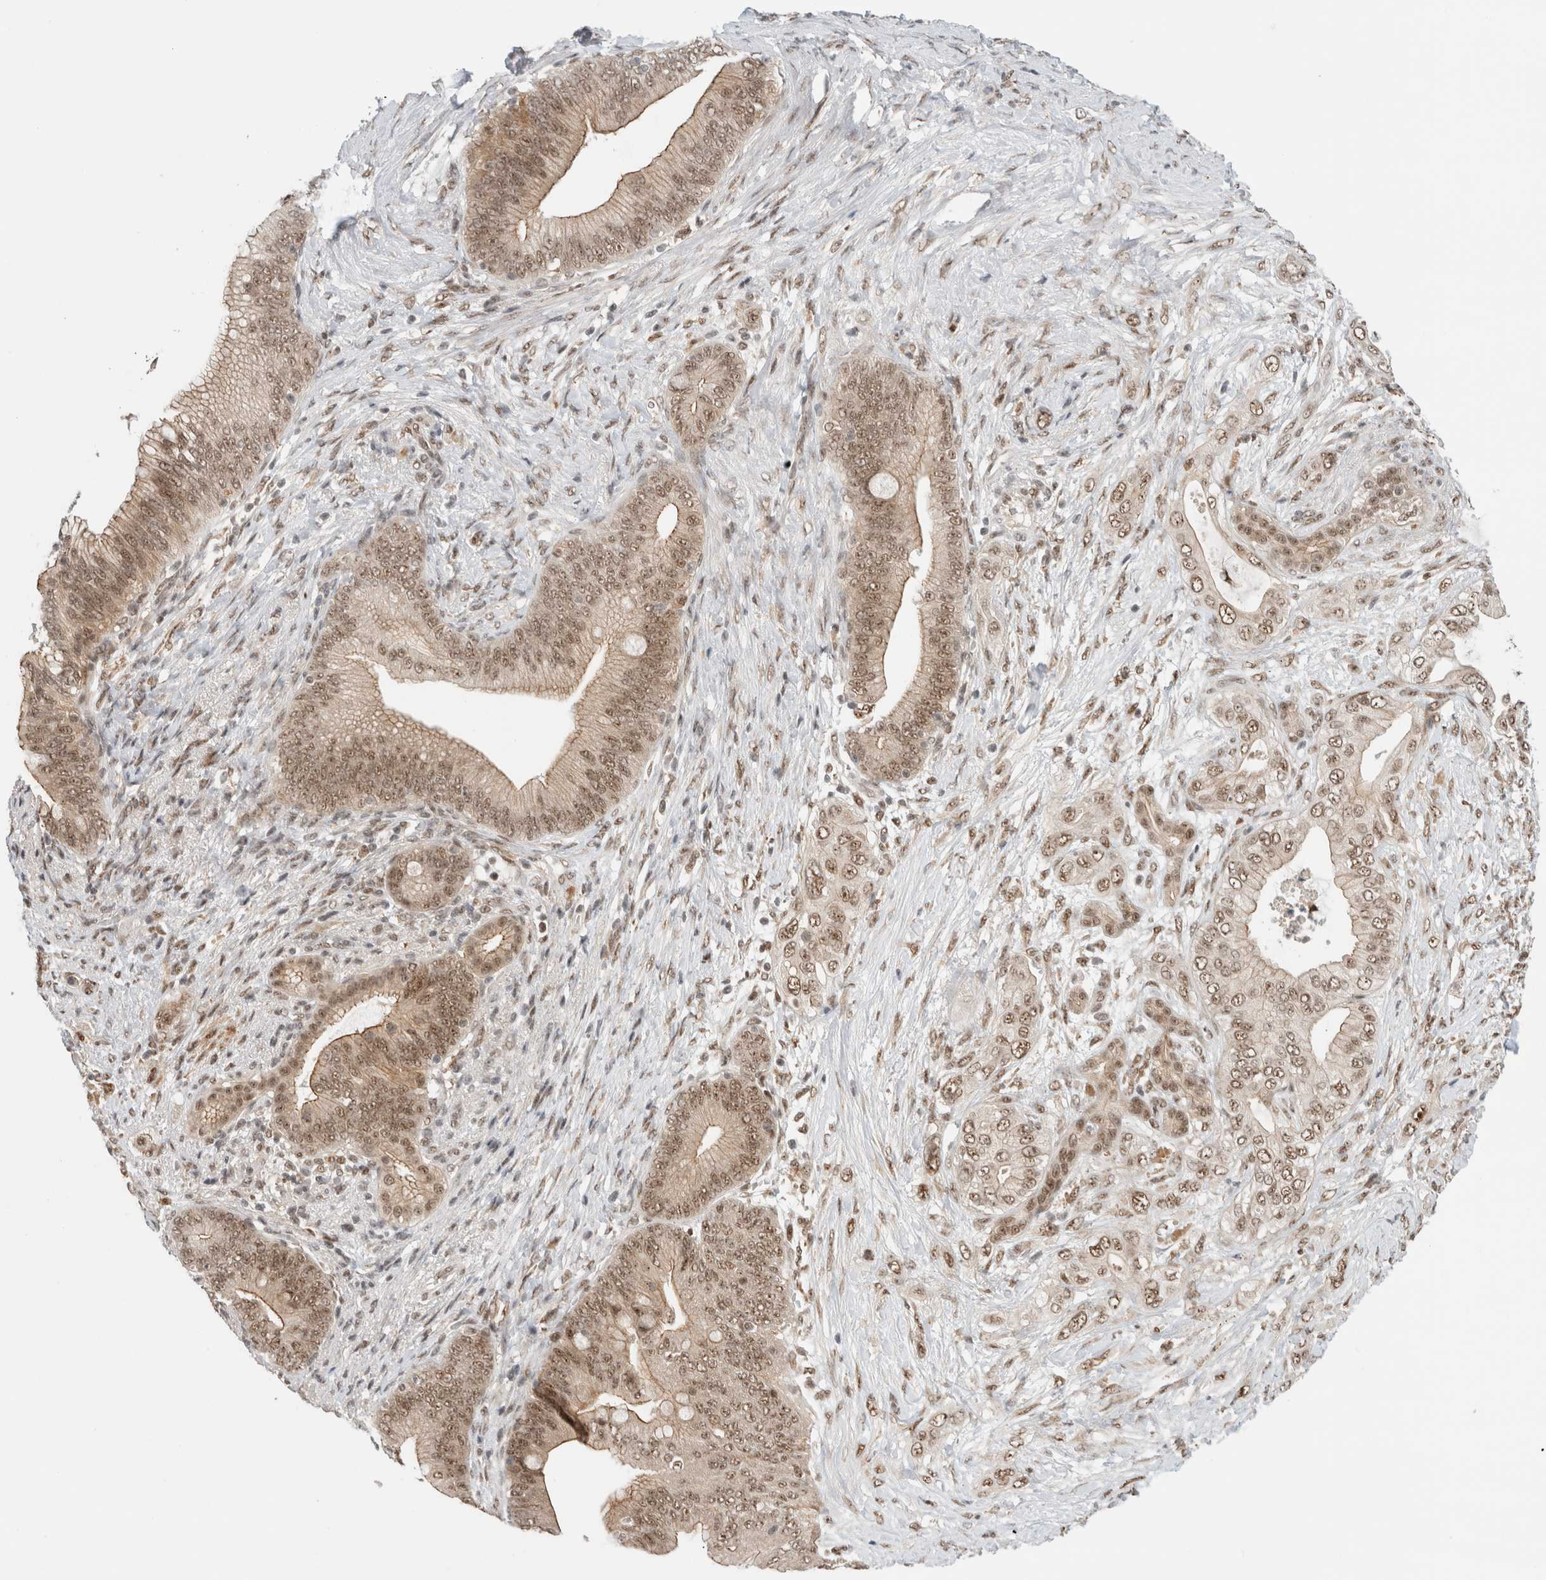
{"staining": {"intensity": "moderate", "quantity": ">75%", "location": "cytoplasmic/membranous,nuclear"}, "tissue": "pancreatic cancer", "cell_type": "Tumor cells", "image_type": "cancer", "snomed": [{"axis": "morphology", "description": "Adenocarcinoma, NOS"}, {"axis": "topography", "description": "Pancreas"}], "caption": "Tumor cells display medium levels of moderate cytoplasmic/membranous and nuclear expression in about >75% of cells in pancreatic adenocarcinoma.", "gene": "NCAPG2", "patient": {"sex": "male", "age": 53}}